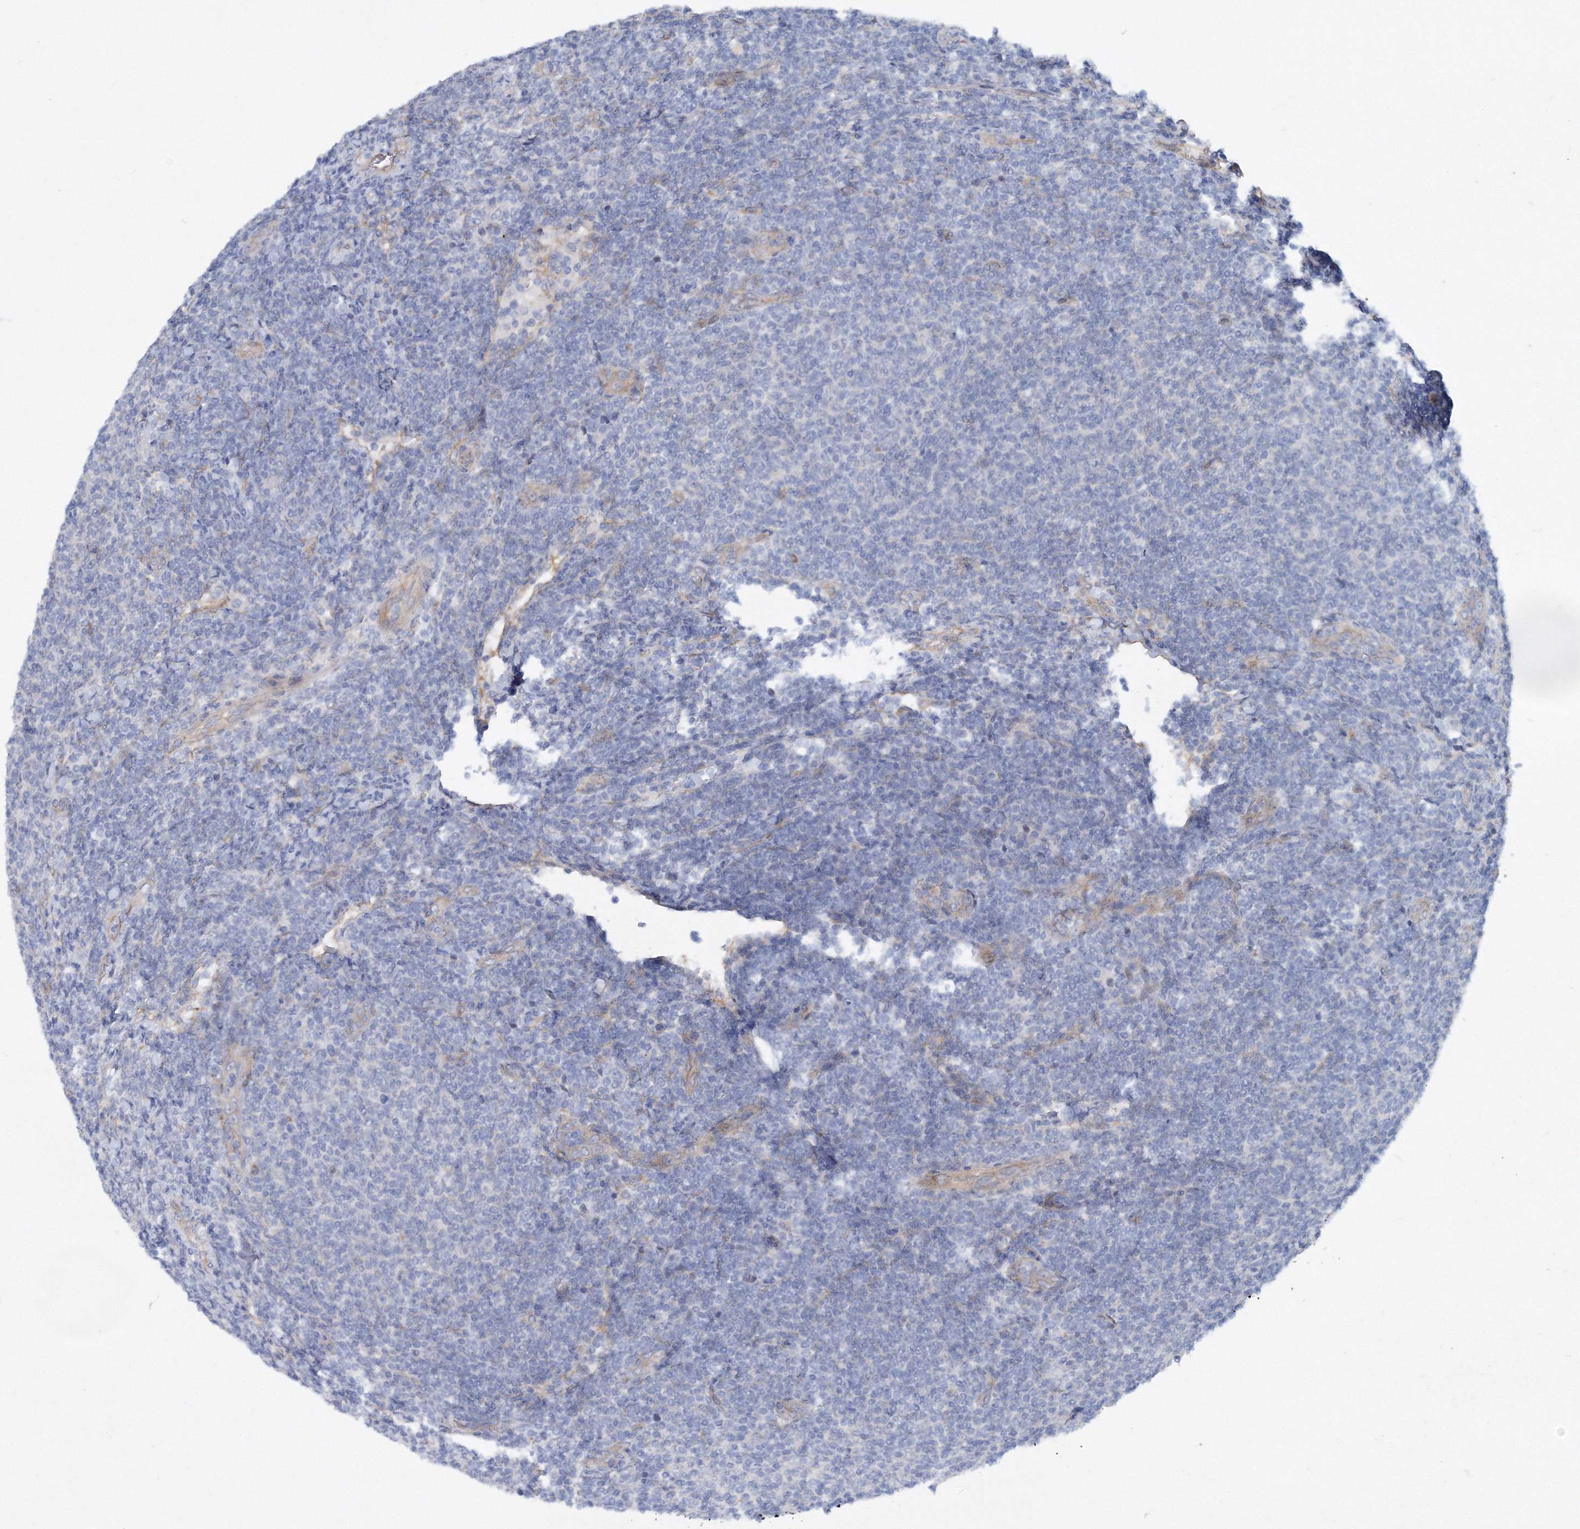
{"staining": {"intensity": "negative", "quantity": "none", "location": "none"}, "tissue": "lymphoma", "cell_type": "Tumor cells", "image_type": "cancer", "snomed": [{"axis": "morphology", "description": "Malignant lymphoma, non-Hodgkin's type, Low grade"}, {"axis": "topography", "description": "Lymph node"}], "caption": "Tumor cells are negative for protein expression in human malignant lymphoma, non-Hodgkin's type (low-grade).", "gene": "TANC1", "patient": {"sex": "male", "age": 66}}